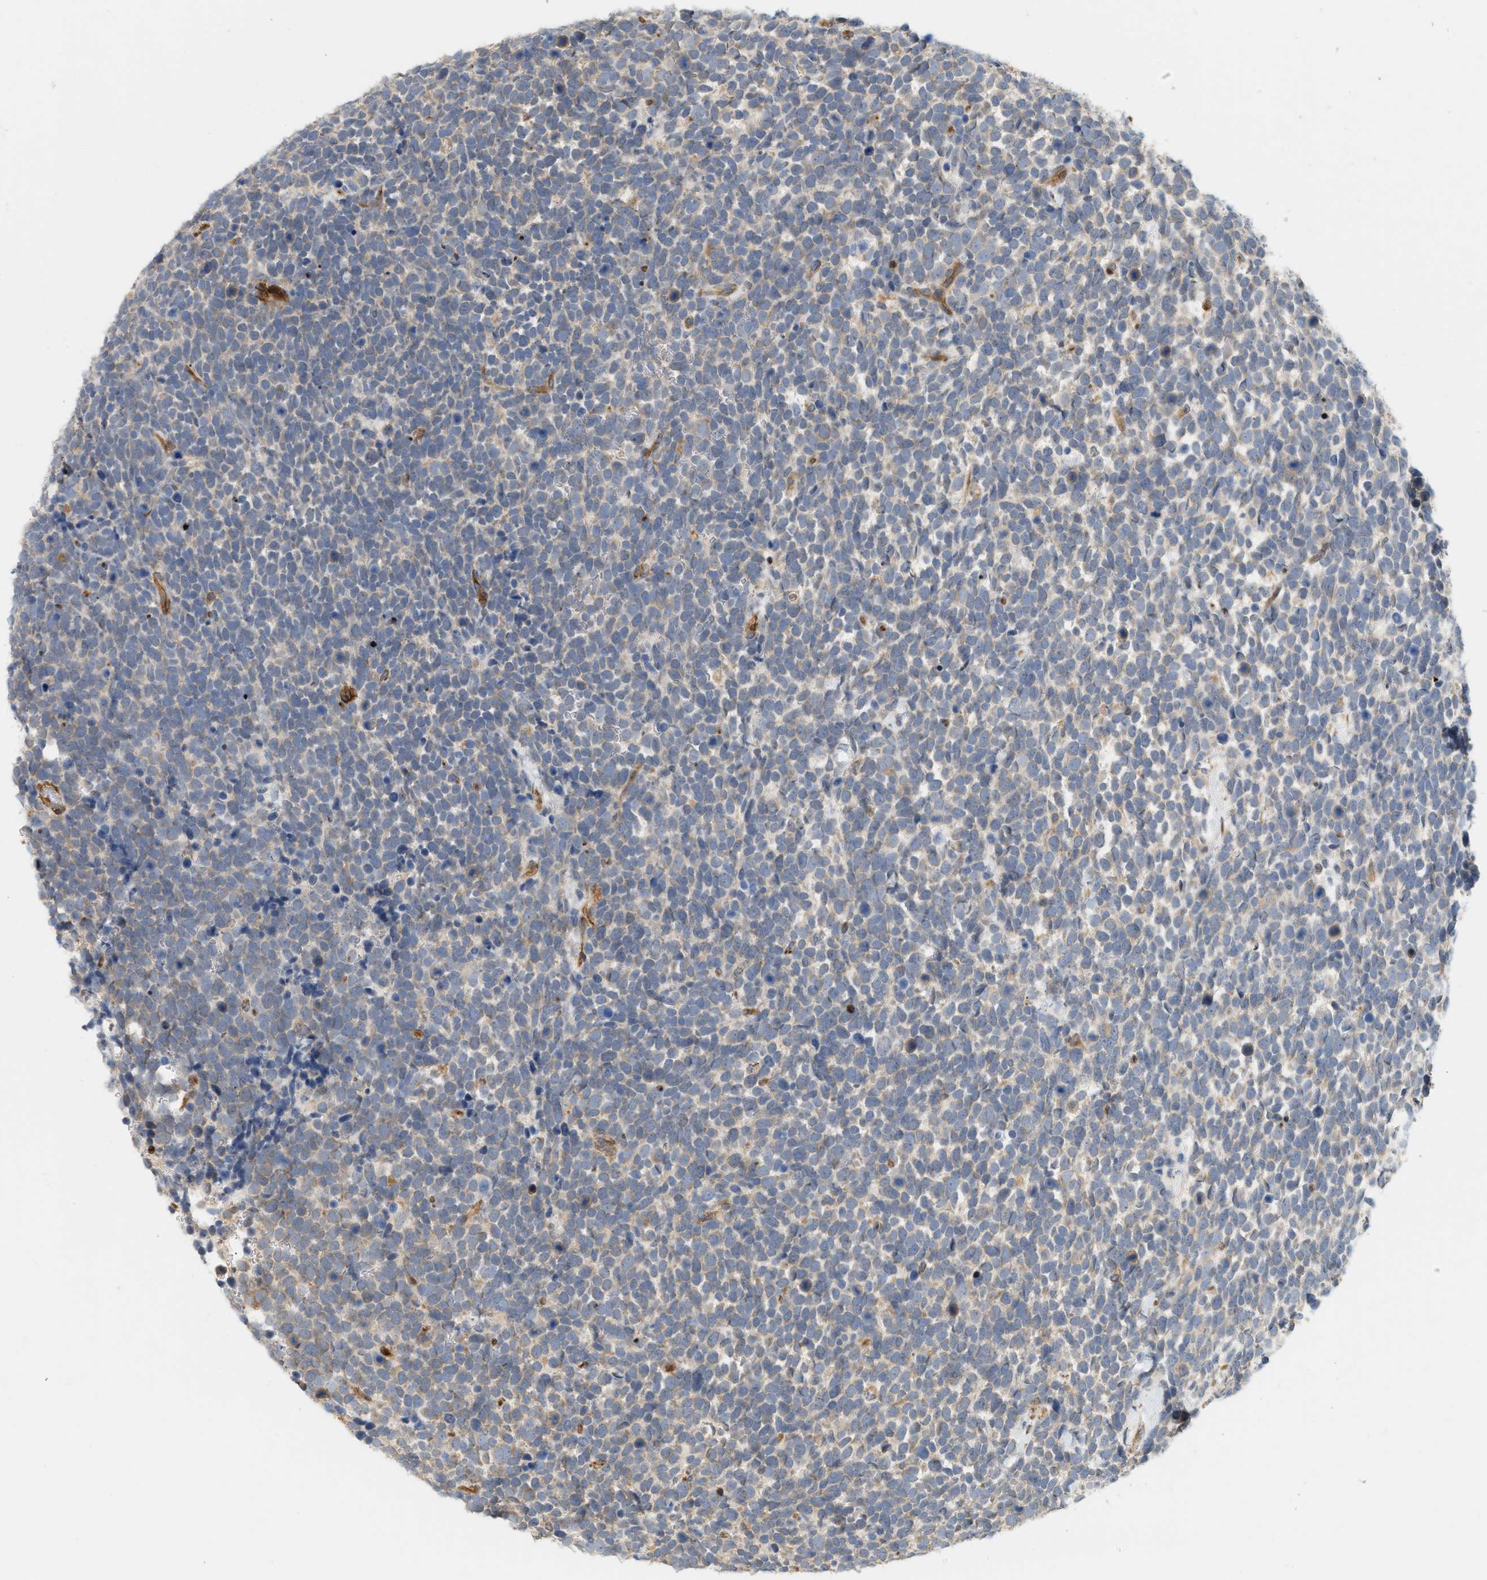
{"staining": {"intensity": "weak", "quantity": "<25%", "location": "cytoplasmic/membranous"}, "tissue": "urothelial cancer", "cell_type": "Tumor cells", "image_type": "cancer", "snomed": [{"axis": "morphology", "description": "Urothelial carcinoma, High grade"}, {"axis": "topography", "description": "Urinary bladder"}], "caption": "This is an IHC micrograph of human urothelial cancer. There is no positivity in tumor cells.", "gene": "SVOP", "patient": {"sex": "female", "age": 82}}